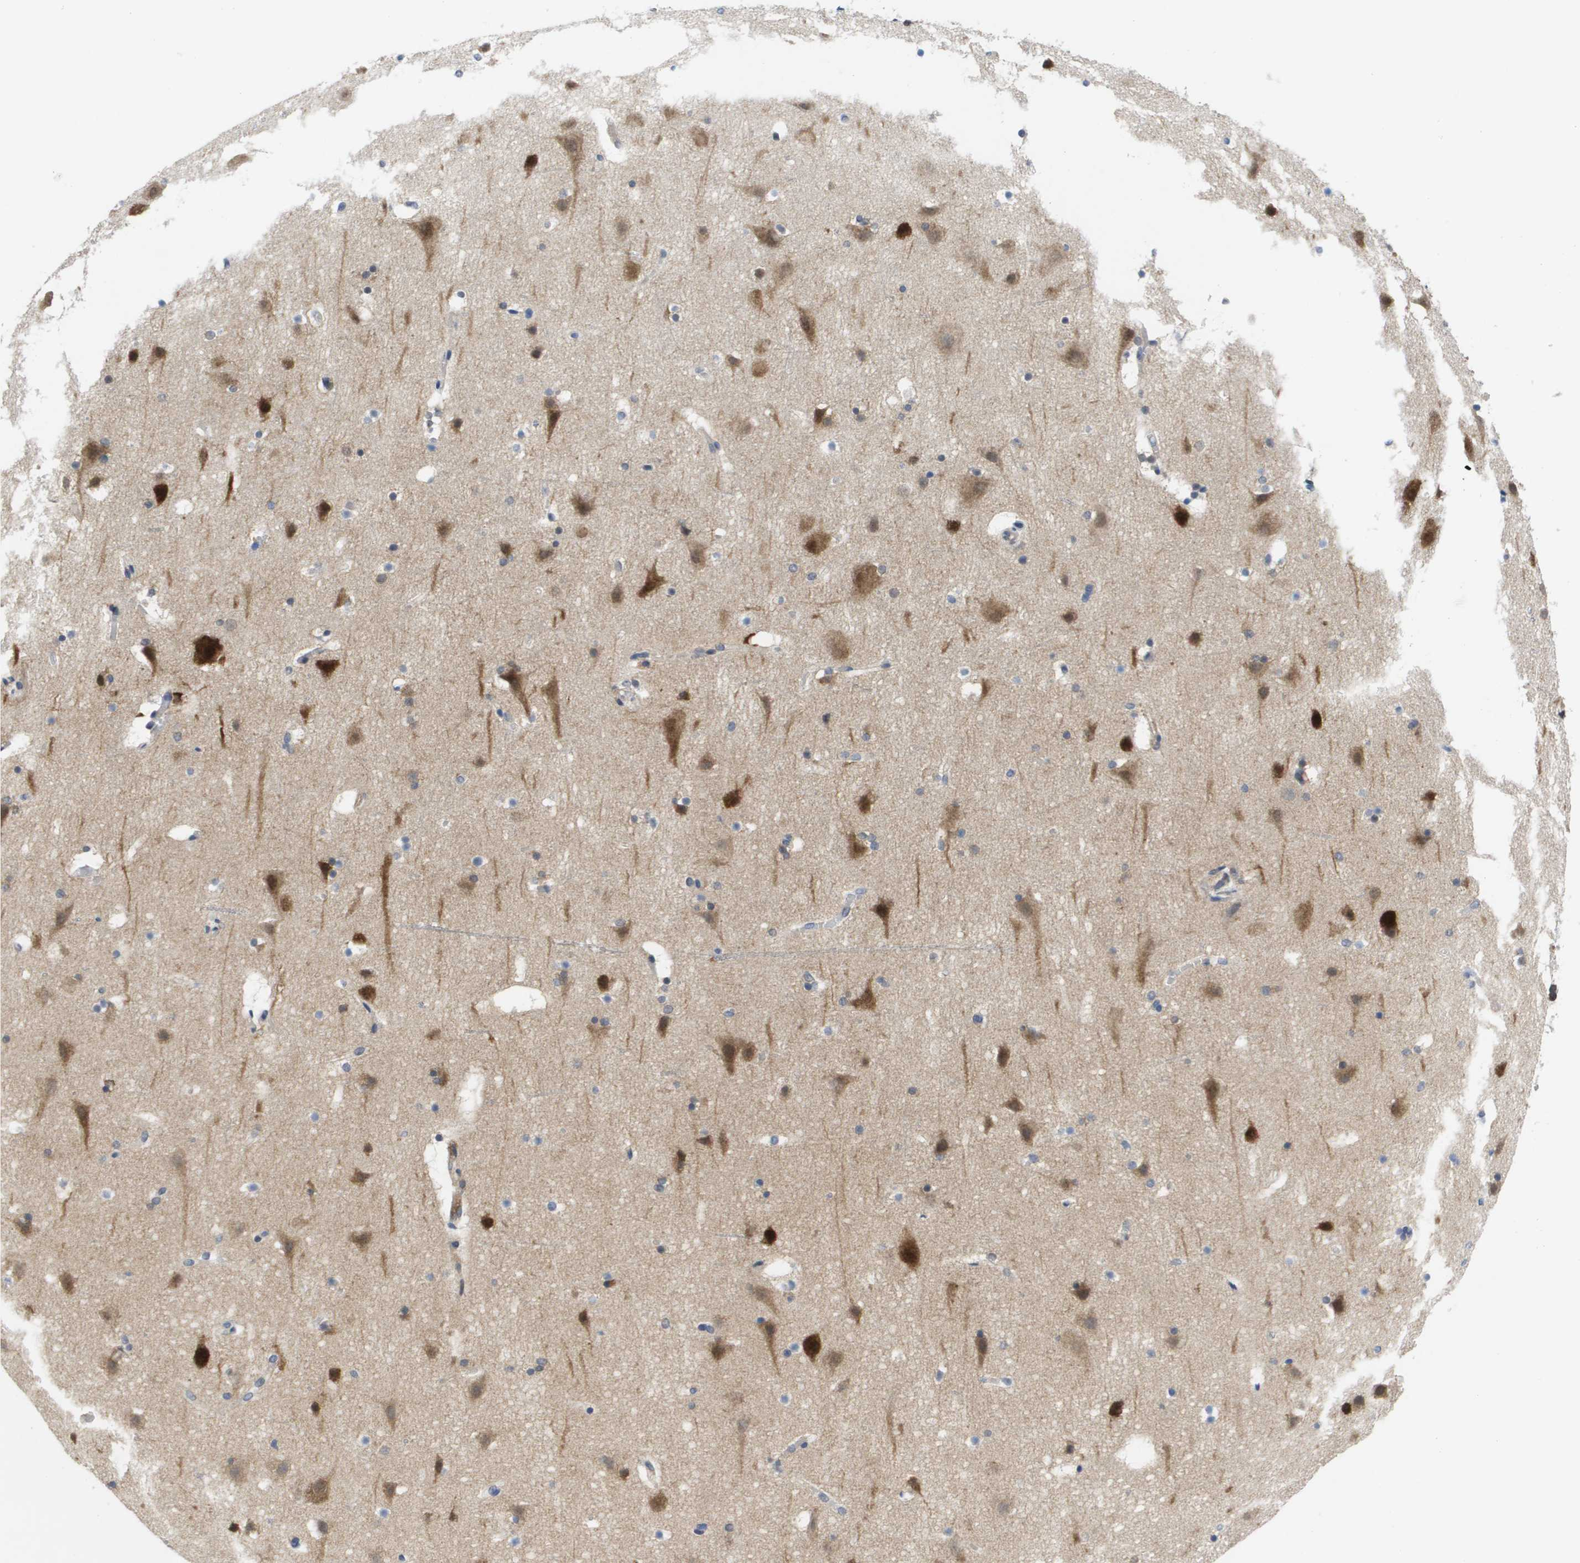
{"staining": {"intensity": "negative", "quantity": "none", "location": "none"}, "tissue": "cerebral cortex", "cell_type": "Endothelial cells", "image_type": "normal", "snomed": [{"axis": "morphology", "description": "Normal tissue, NOS"}, {"axis": "topography", "description": "Cerebral cortex"}], "caption": "Endothelial cells are negative for brown protein staining in unremarkable cerebral cortex. Nuclei are stained in blue.", "gene": "FKBP4", "patient": {"sex": "male", "age": 45}}